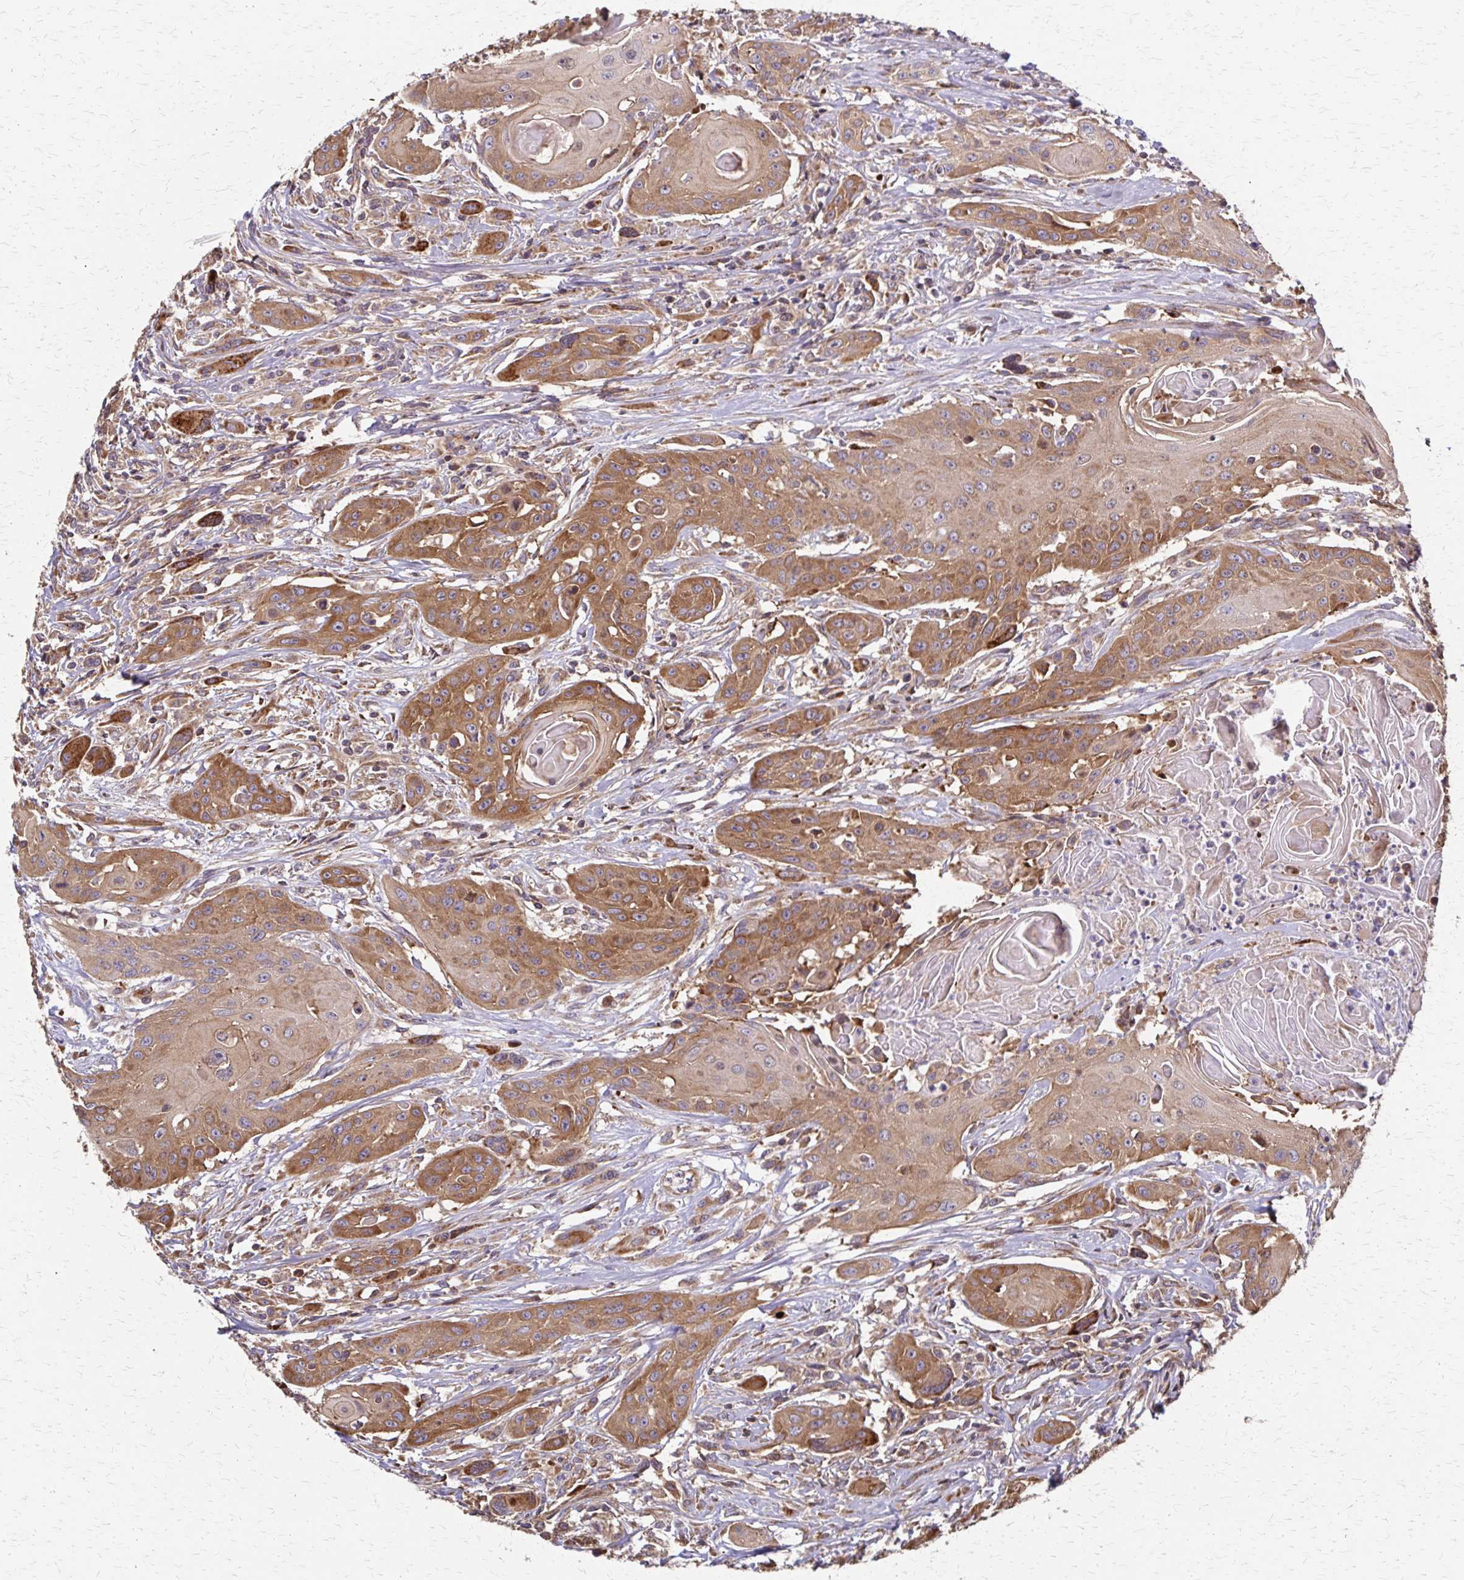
{"staining": {"intensity": "moderate", "quantity": ">75%", "location": "cytoplasmic/membranous"}, "tissue": "head and neck cancer", "cell_type": "Tumor cells", "image_type": "cancer", "snomed": [{"axis": "morphology", "description": "Squamous cell carcinoma, NOS"}, {"axis": "topography", "description": "Oral tissue"}, {"axis": "topography", "description": "Head-Neck"}, {"axis": "topography", "description": "Neck, NOS"}], "caption": "This photomicrograph demonstrates IHC staining of head and neck cancer, with medium moderate cytoplasmic/membranous positivity in about >75% of tumor cells.", "gene": "EEF2", "patient": {"sex": "female", "age": 55}}